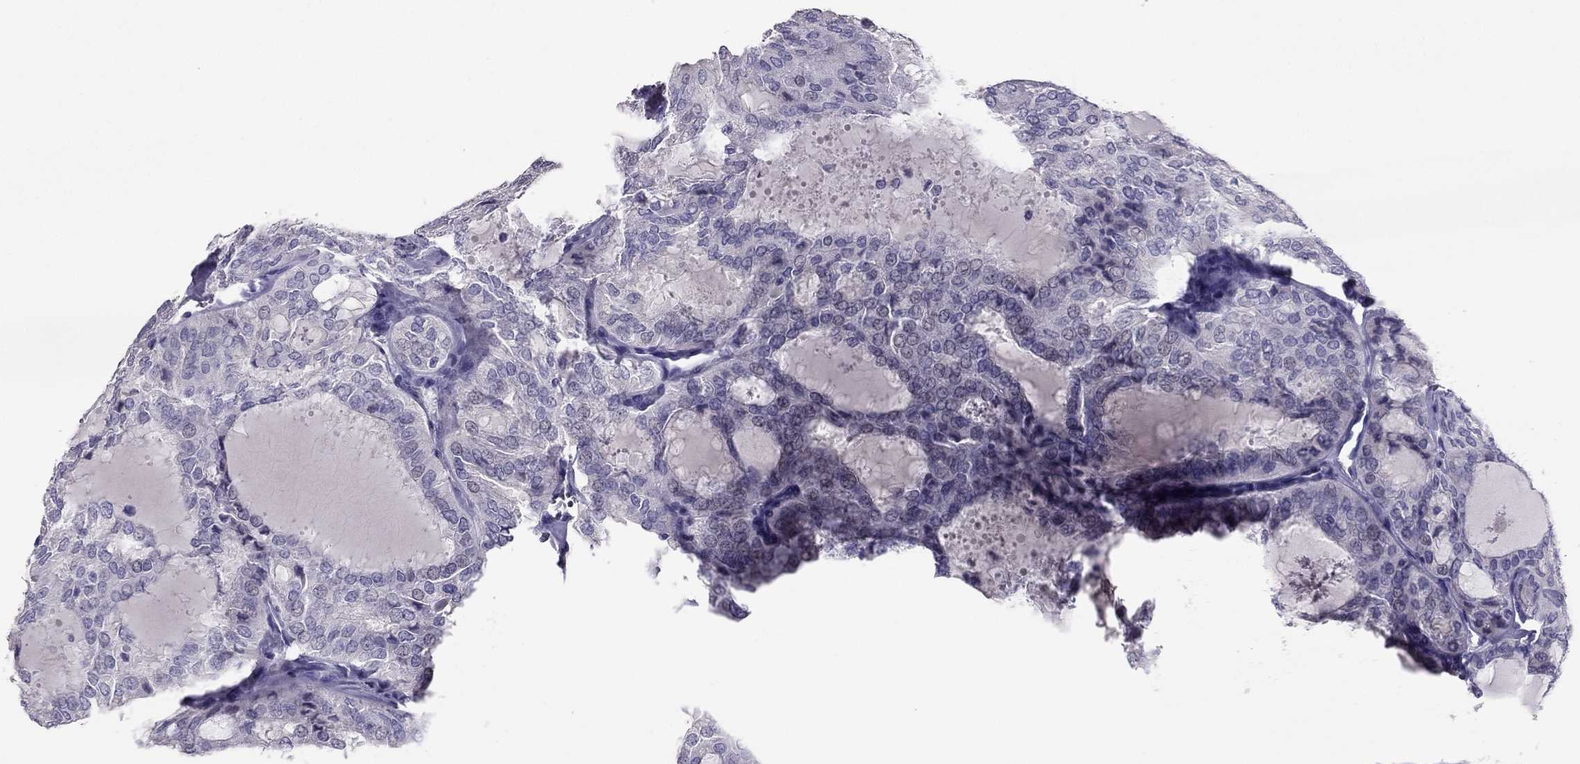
{"staining": {"intensity": "negative", "quantity": "none", "location": "none"}, "tissue": "thyroid cancer", "cell_type": "Tumor cells", "image_type": "cancer", "snomed": [{"axis": "morphology", "description": "Follicular adenoma carcinoma, NOS"}, {"axis": "topography", "description": "Thyroid gland"}], "caption": "Immunohistochemical staining of human thyroid follicular adenoma carcinoma shows no significant staining in tumor cells.", "gene": "RHO", "patient": {"sex": "male", "age": 75}}